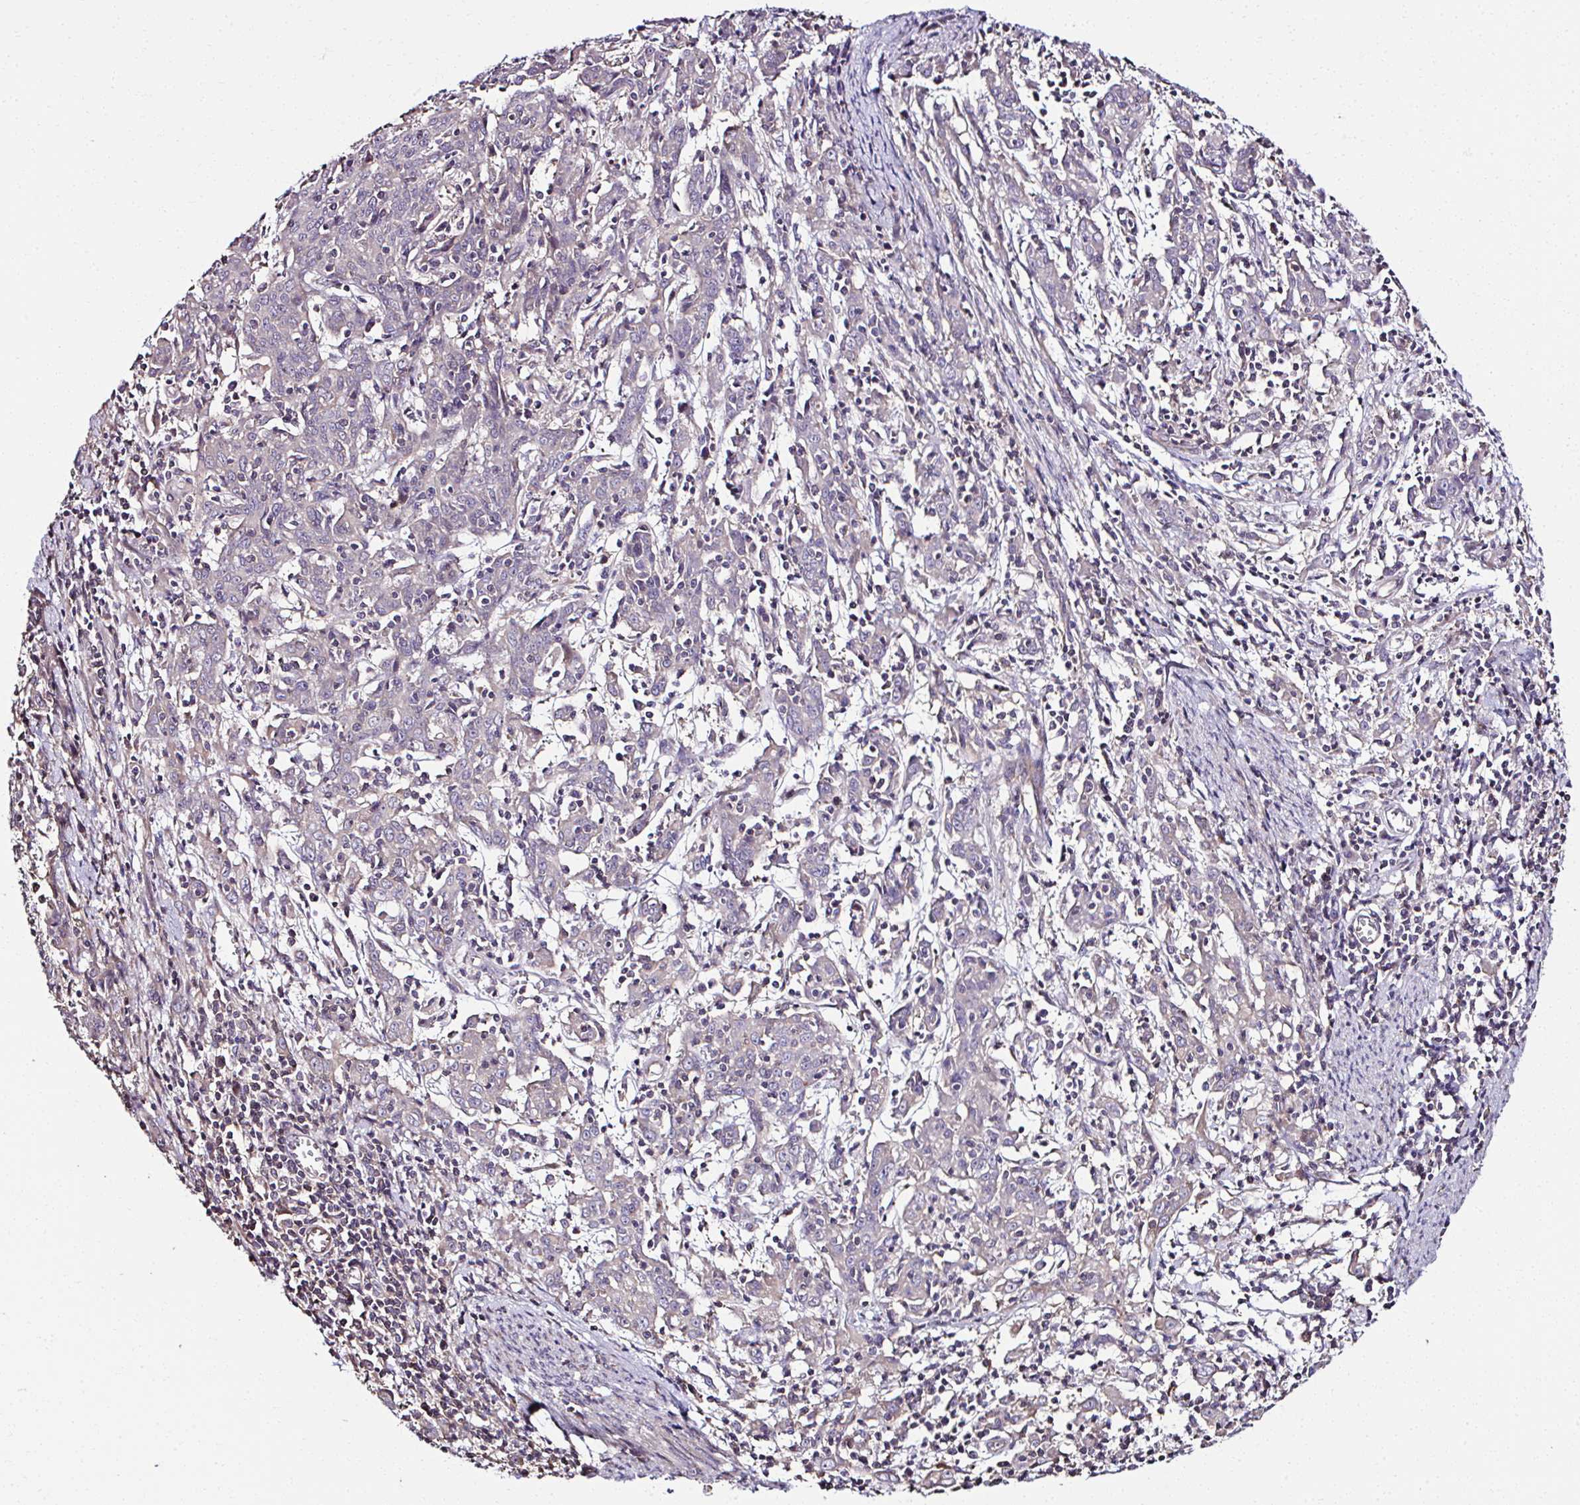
{"staining": {"intensity": "negative", "quantity": "none", "location": "none"}, "tissue": "cervical cancer", "cell_type": "Tumor cells", "image_type": "cancer", "snomed": [{"axis": "morphology", "description": "Squamous cell carcinoma, NOS"}, {"axis": "topography", "description": "Cervix"}], "caption": "Tumor cells show no significant expression in cervical cancer (squamous cell carcinoma).", "gene": "CCDC85C", "patient": {"sex": "female", "age": 67}}